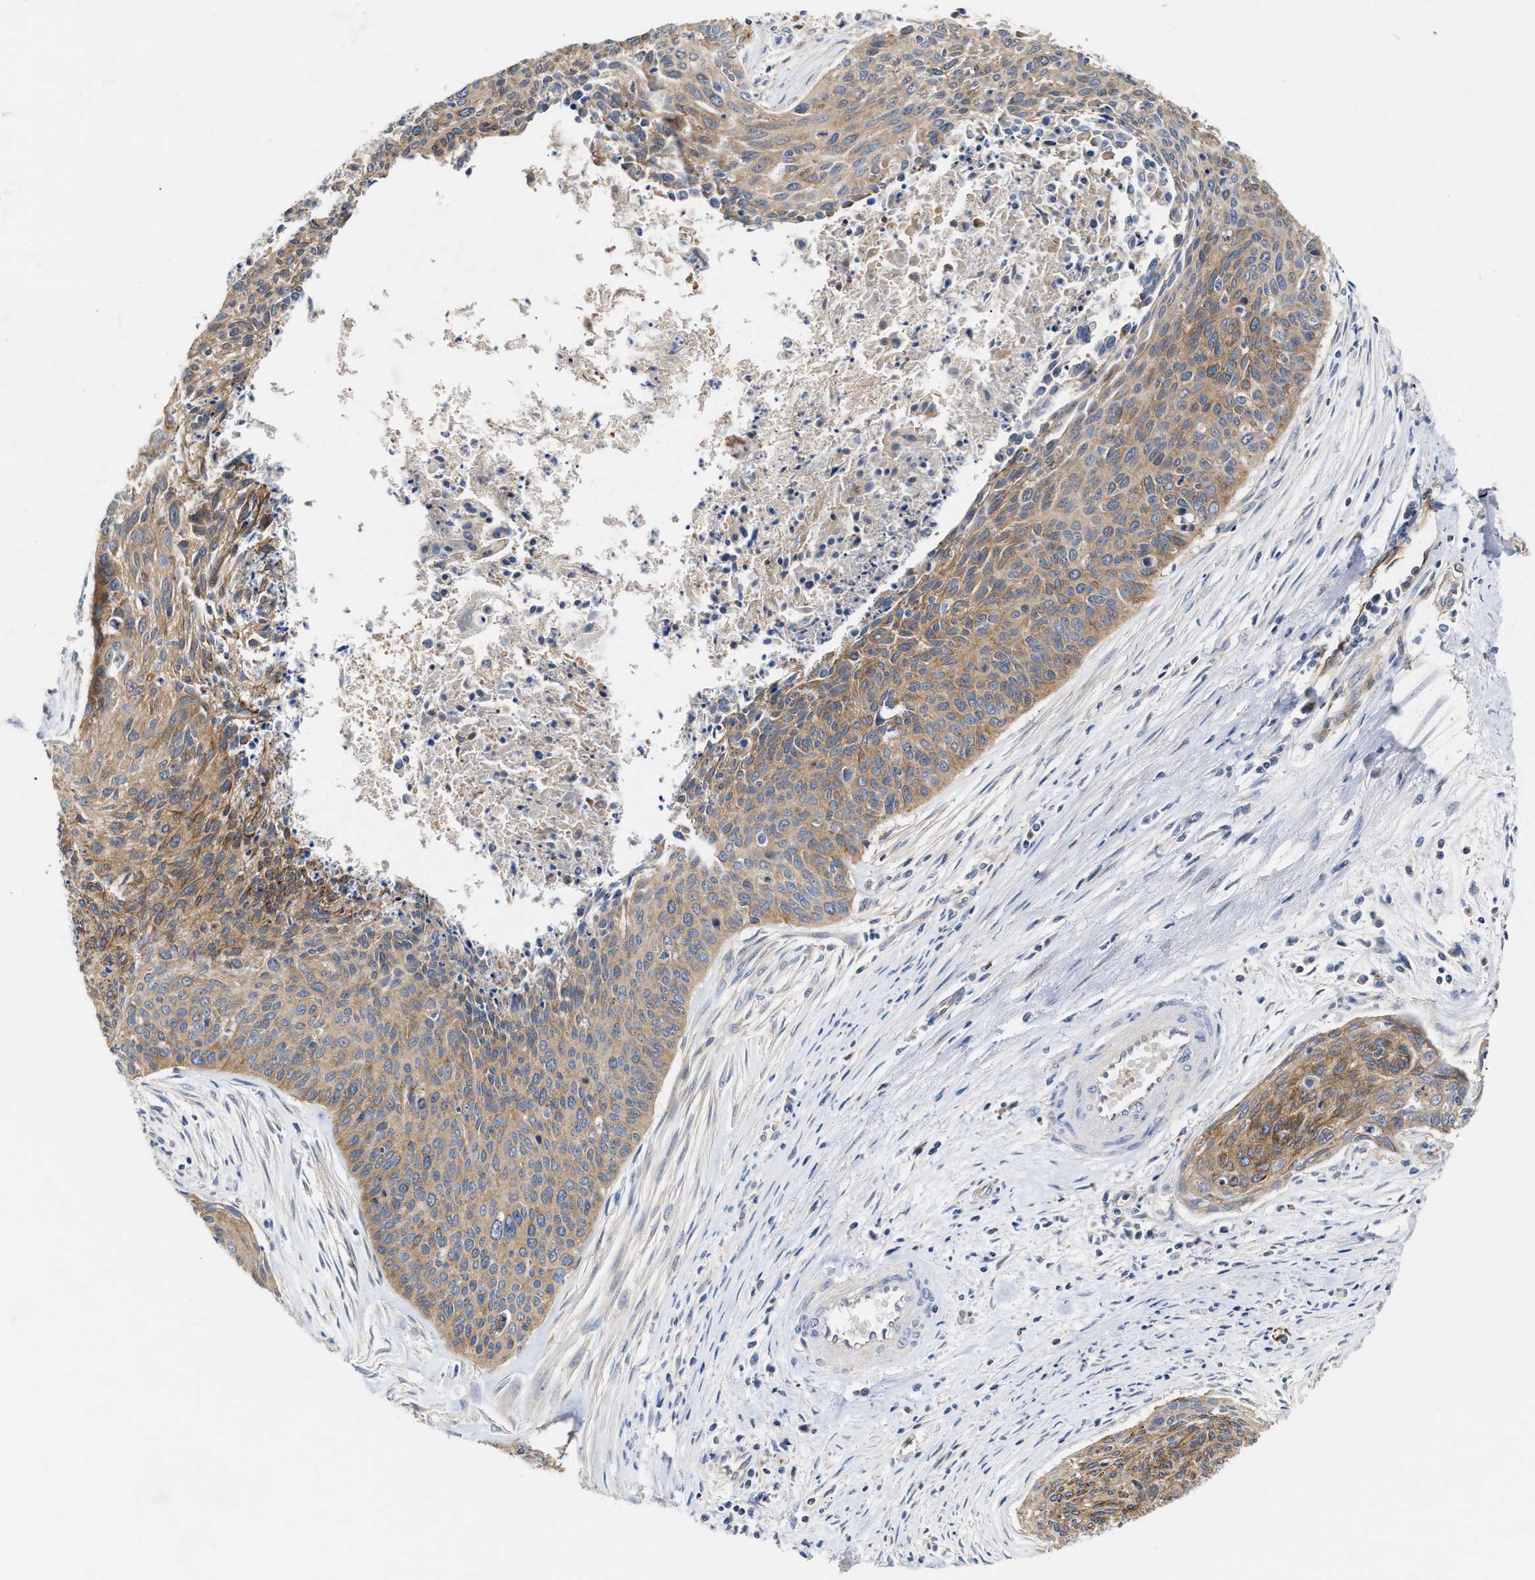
{"staining": {"intensity": "moderate", "quantity": ">75%", "location": "cytoplasmic/membranous"}, "tissue": "cervical cancer", "cell_type": "Tumor cells", "image_type": "cancer", "snomed": [{"axis": "morphology", "description": "Squamous cell carcinoma, NOS"}, {"axis": "topography", "description": "Cervix"}], "caption": "Protein staining by immunohistochemistry demonstrates moderate cytoplasmic/membranous positivity in about >75% of tumor cells in cervical cancer.", "gene": "BBLN", "patient": {"sex": "female", "age": 55}}